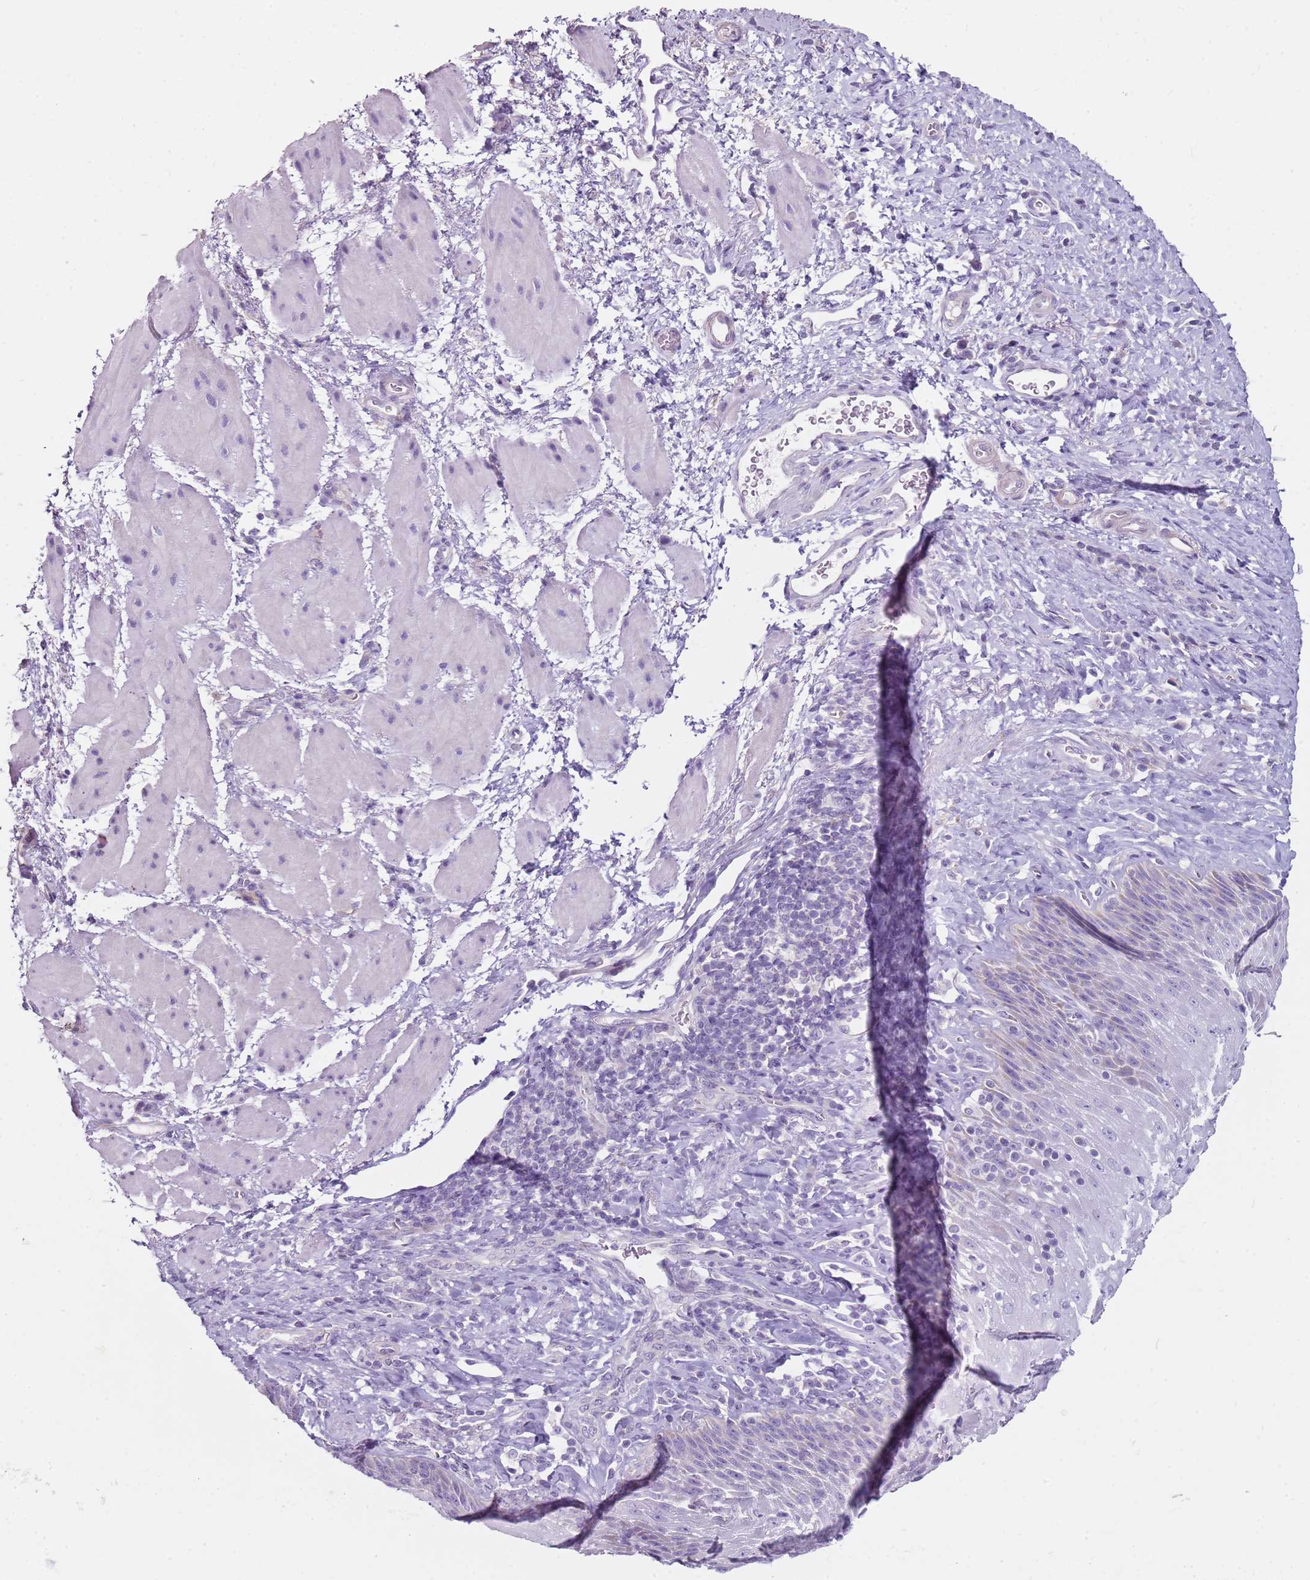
{"staining": {"intensity": "moderate", "quantity": "<25%", "location": "cytoplasmic/membranous"}, "tissue": "esophagus", "cell_type": "Squamous epithelial cells", "image_type": "normal", "snomed": [{"axis": "morphology", "description": "Normal tissue, NOS"}, {"axis": "topography", "description": "Esophagus"}], "caption": "This histopathology image demonstrates unremarkable esophagus stained with immunohistochemistry to label a protein in brown. The cytoplasmic/membranous of squamous epithelial cells show moderate positivity for the protein. Nuclei are counter-stained blue.", "gene": "ALS2", "patient": {"sex": "female", "age": 61}}